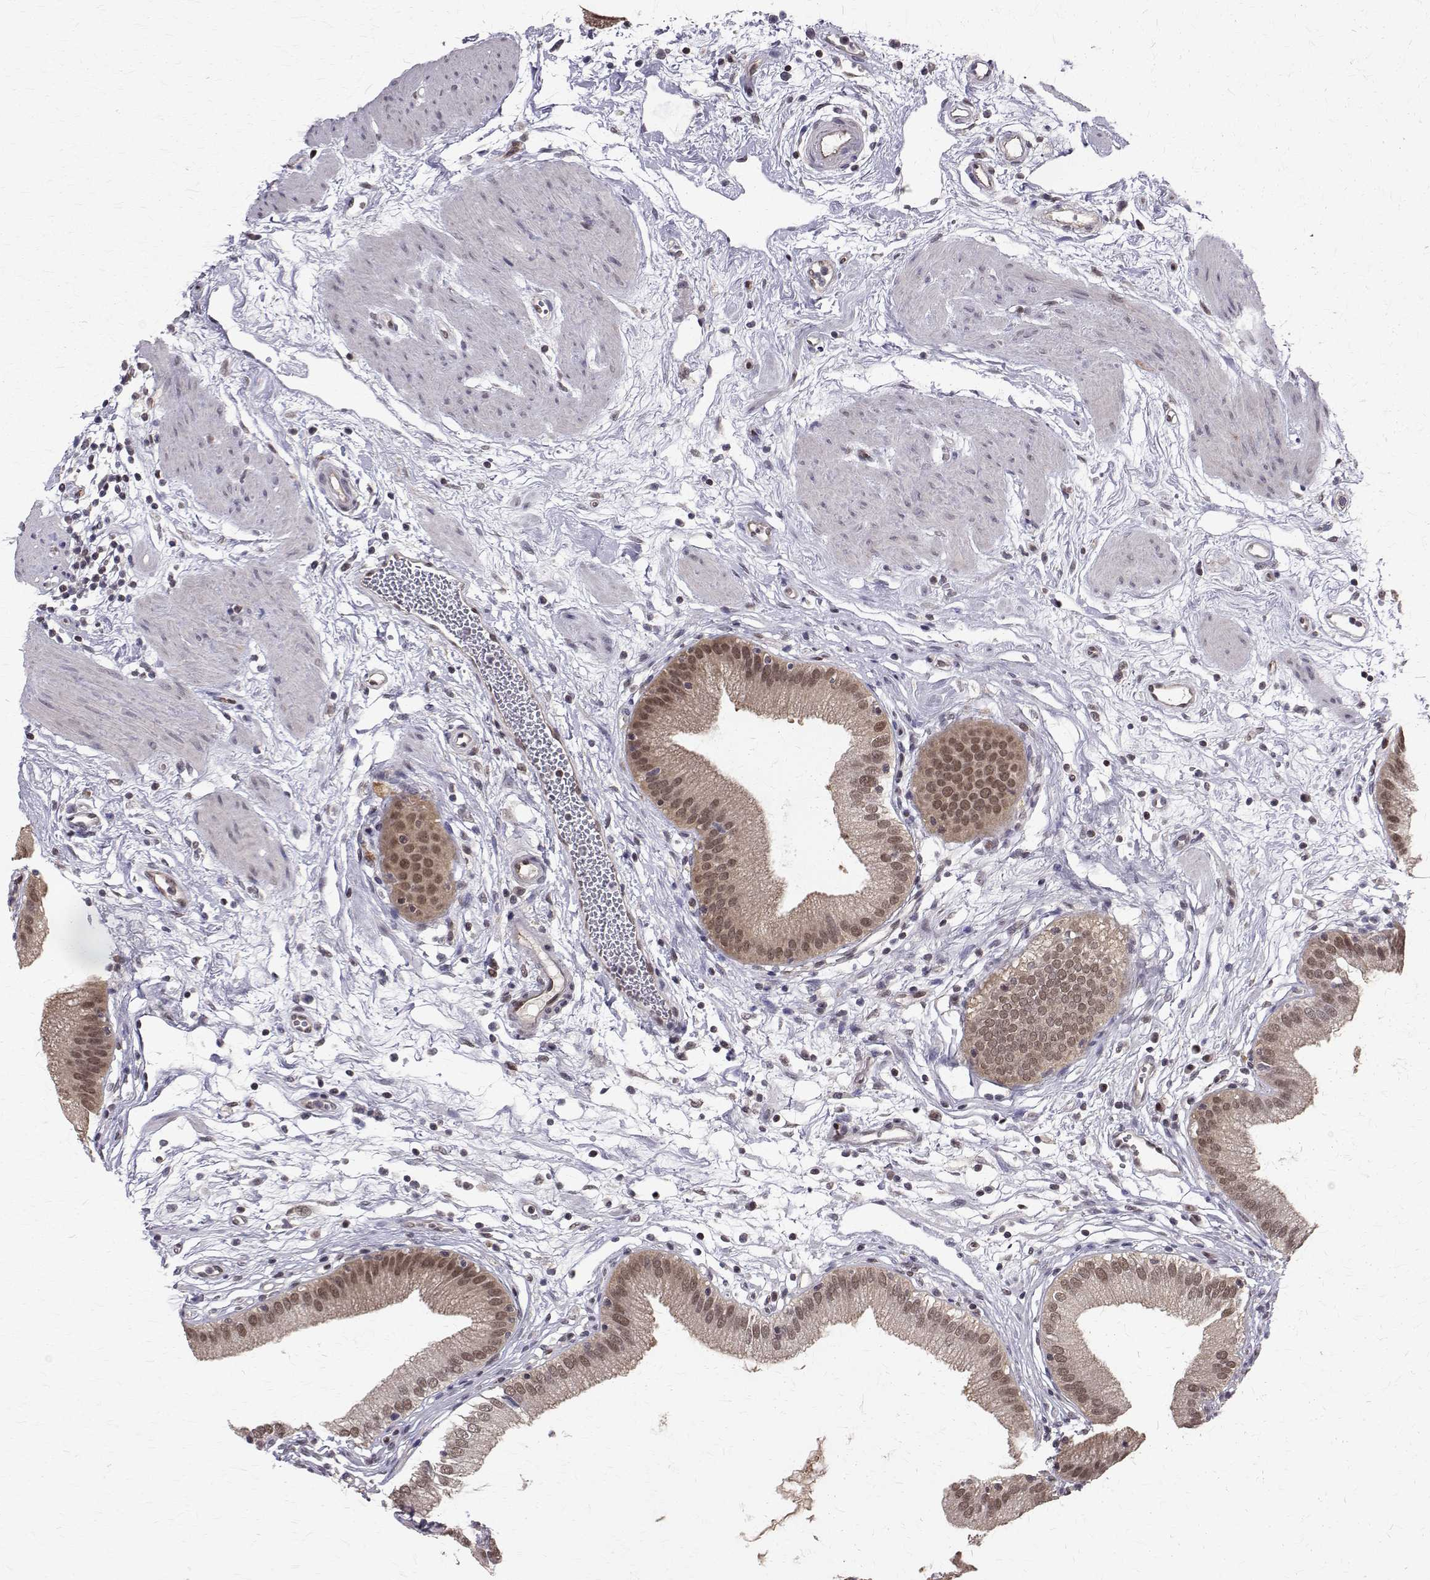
{"staining": {"intensity": "moderate", "quantity": ">75%", "location": "cytoplasmic/membranous,nuclear"}, "tissue": "gallbladder", "cell_type": "Glandular cells", "image_type": "normal", "snomed": [{"axis": "morphology", "description": "Normal tissue, NOS"}, {"axis": "topography", "description": "Gallbladder"}], "caption": "This micrograph exhibits immunohistochemistry staining of normal human gallbladder, with medium moderate cytoplasmic/membranous,nuclear staining in about >75% of glandular cells.", "gene": "NIF3L1", "patient": {"sex": "female", "age": 65}}